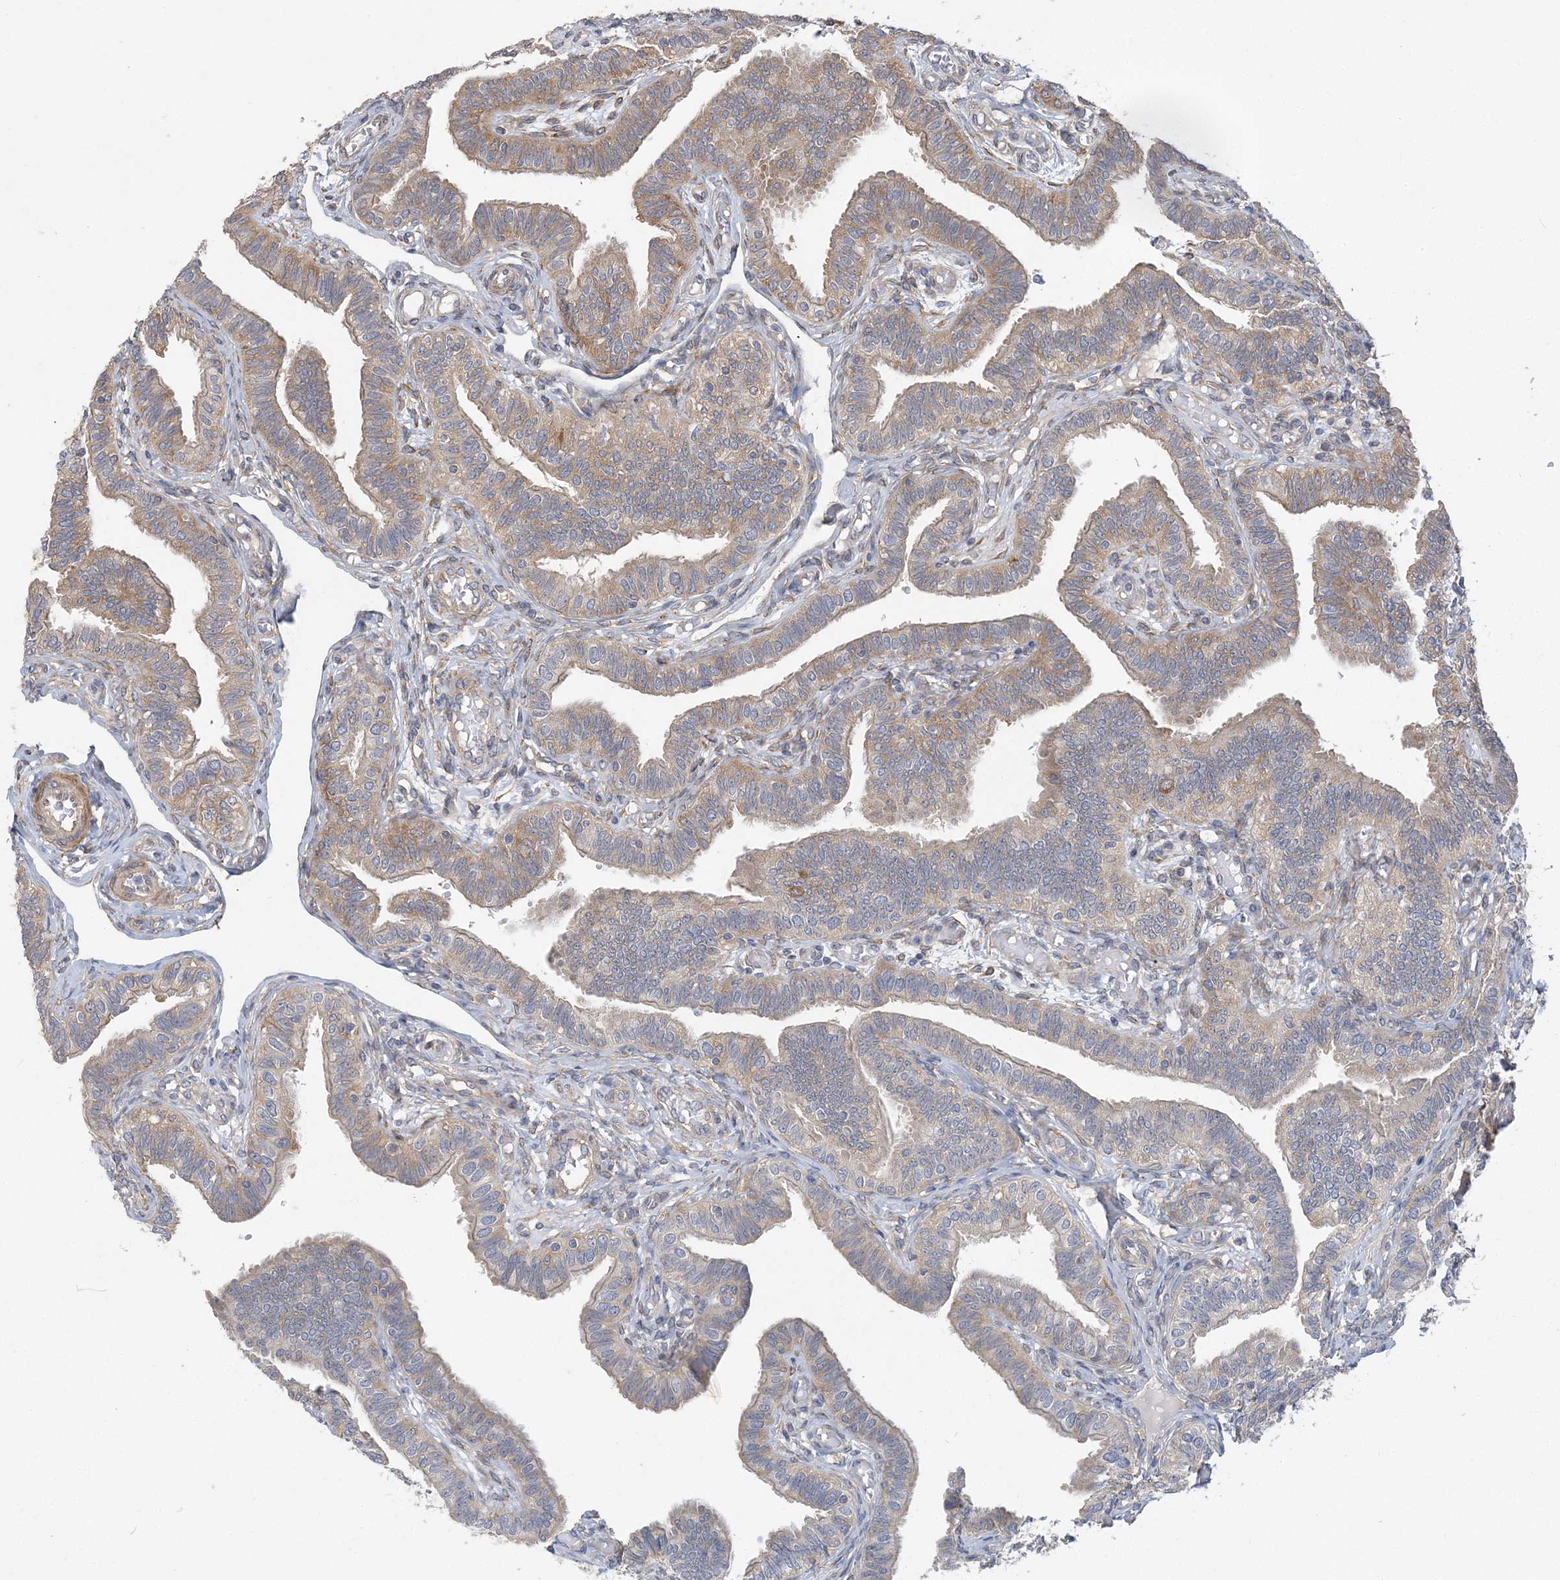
{"staining": {"intensity": "moderate", "quantity": "25%-75%", "location": "cytoplasmic/membranous"}, "tissue": "fallopian tube", "cell_type": "Glandular cells", "image_type": "normal", "snomed": [{"axis": "morphology", "description": "Normal tissue, NOS"}, {"axis": "topography", "description": "Fallopian tube"}], "caption": "Human fallopian tube stained with a brown dye reveals moderate cytoplasmic/membranous positive staining in approximately 25%-75% of glandular cells.", "gene": "MAP4K5", "patient": {"sex": "female", "age": 39}}